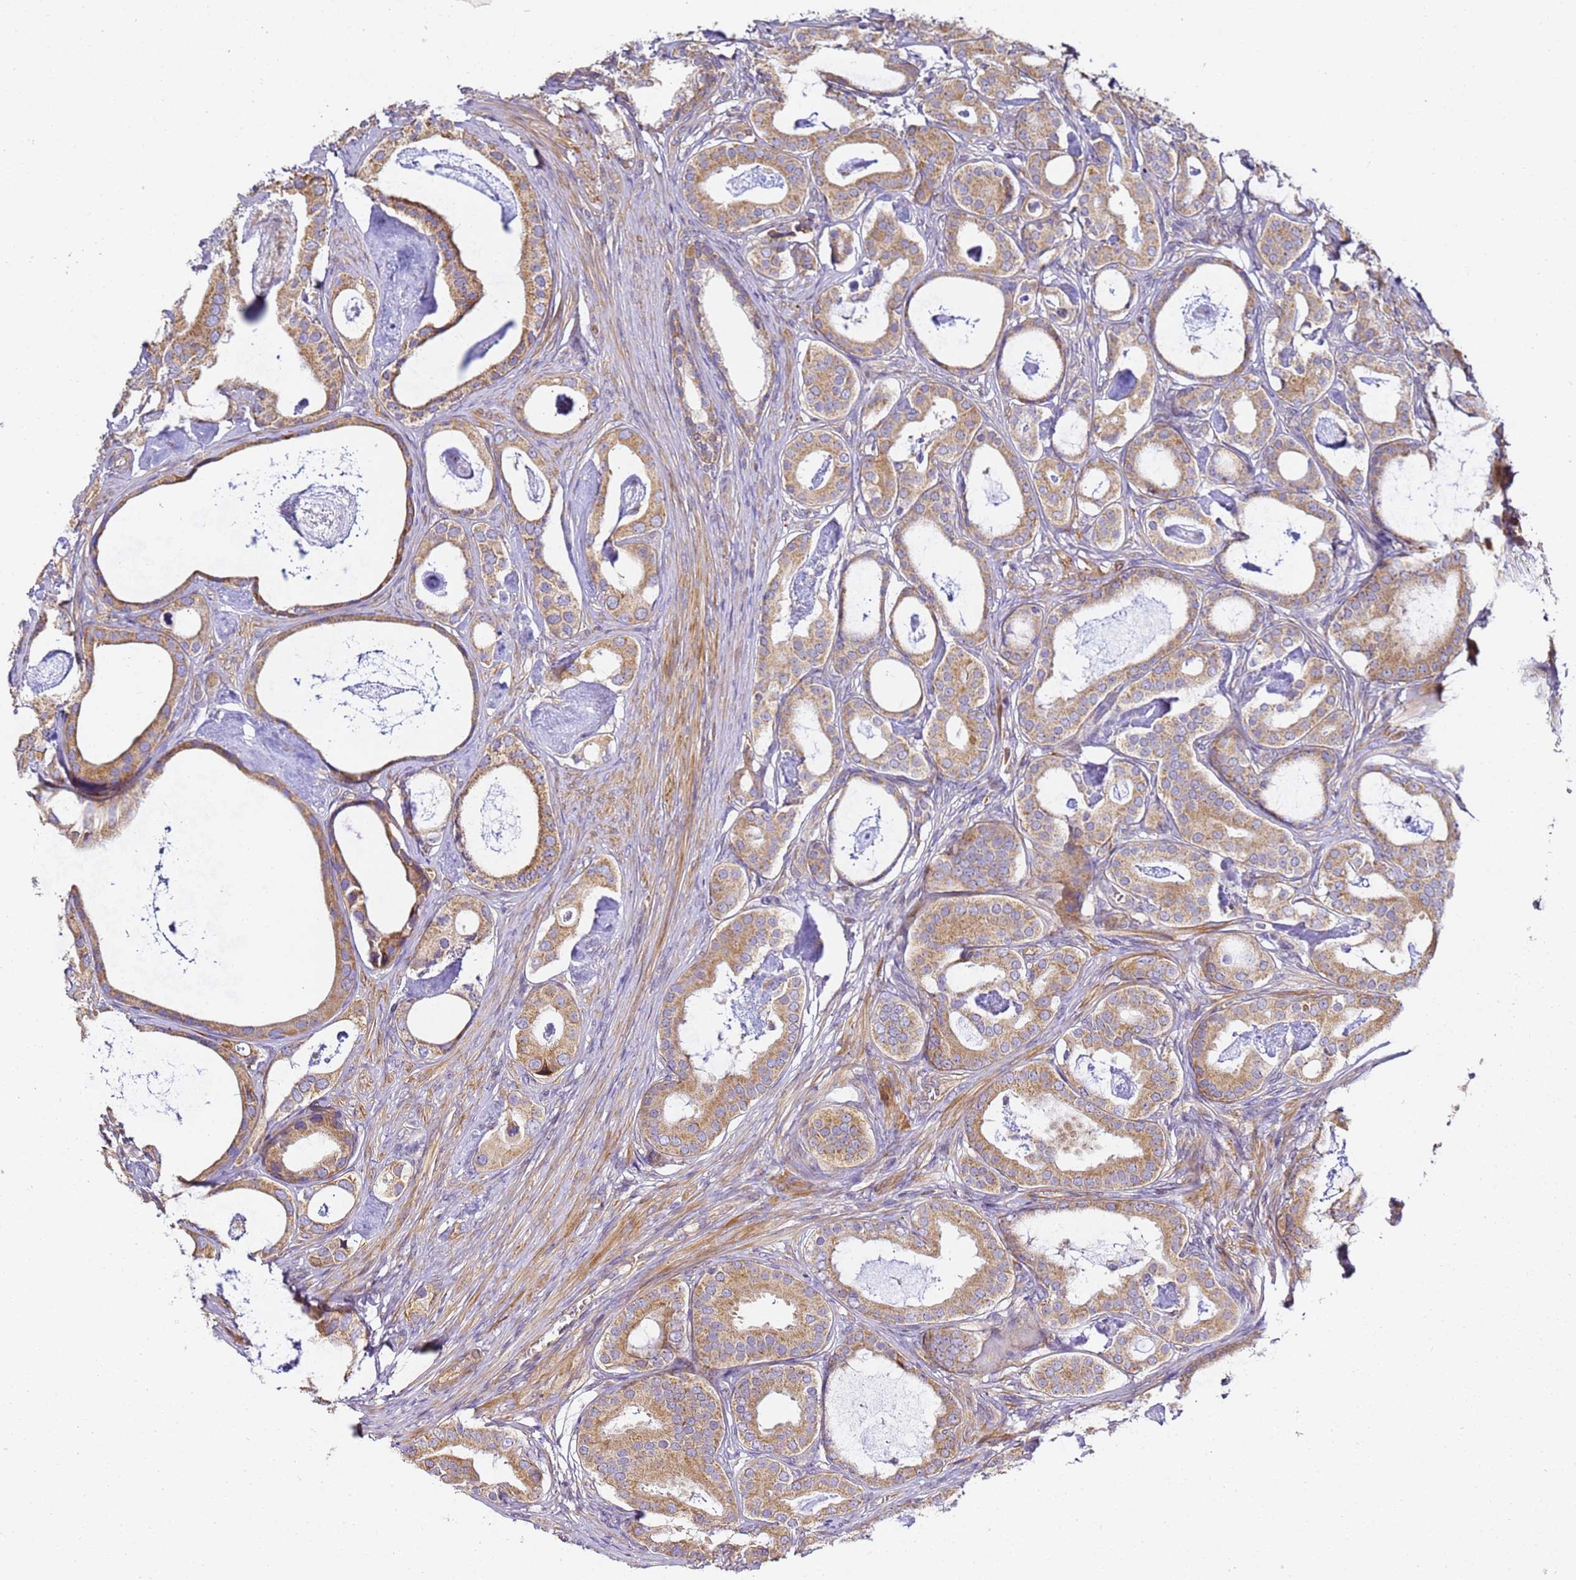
{"staining": {"intensity": "moderate", "quantity": ">75%", "location": "cytoplasmic/membranous"}, "tissue": "prostate cancer", "cell_type": "Tumor cells", "image_type": "cancer", "snomed": [{"axis": "morphology", "description": "Adenocarcinoma, Low grade"}, {"axis": "topography", "description": "Prostate"}], "caption": "There is medium levels of moderate cytoplasmic/membranous expression in tumor cells of prostate adenocarcinoma (low-grade), as demonstrated by immunohistochemical staining (brown color).", "gene": "RPL13A", "patient": {"sex": "male", "age": 71}}